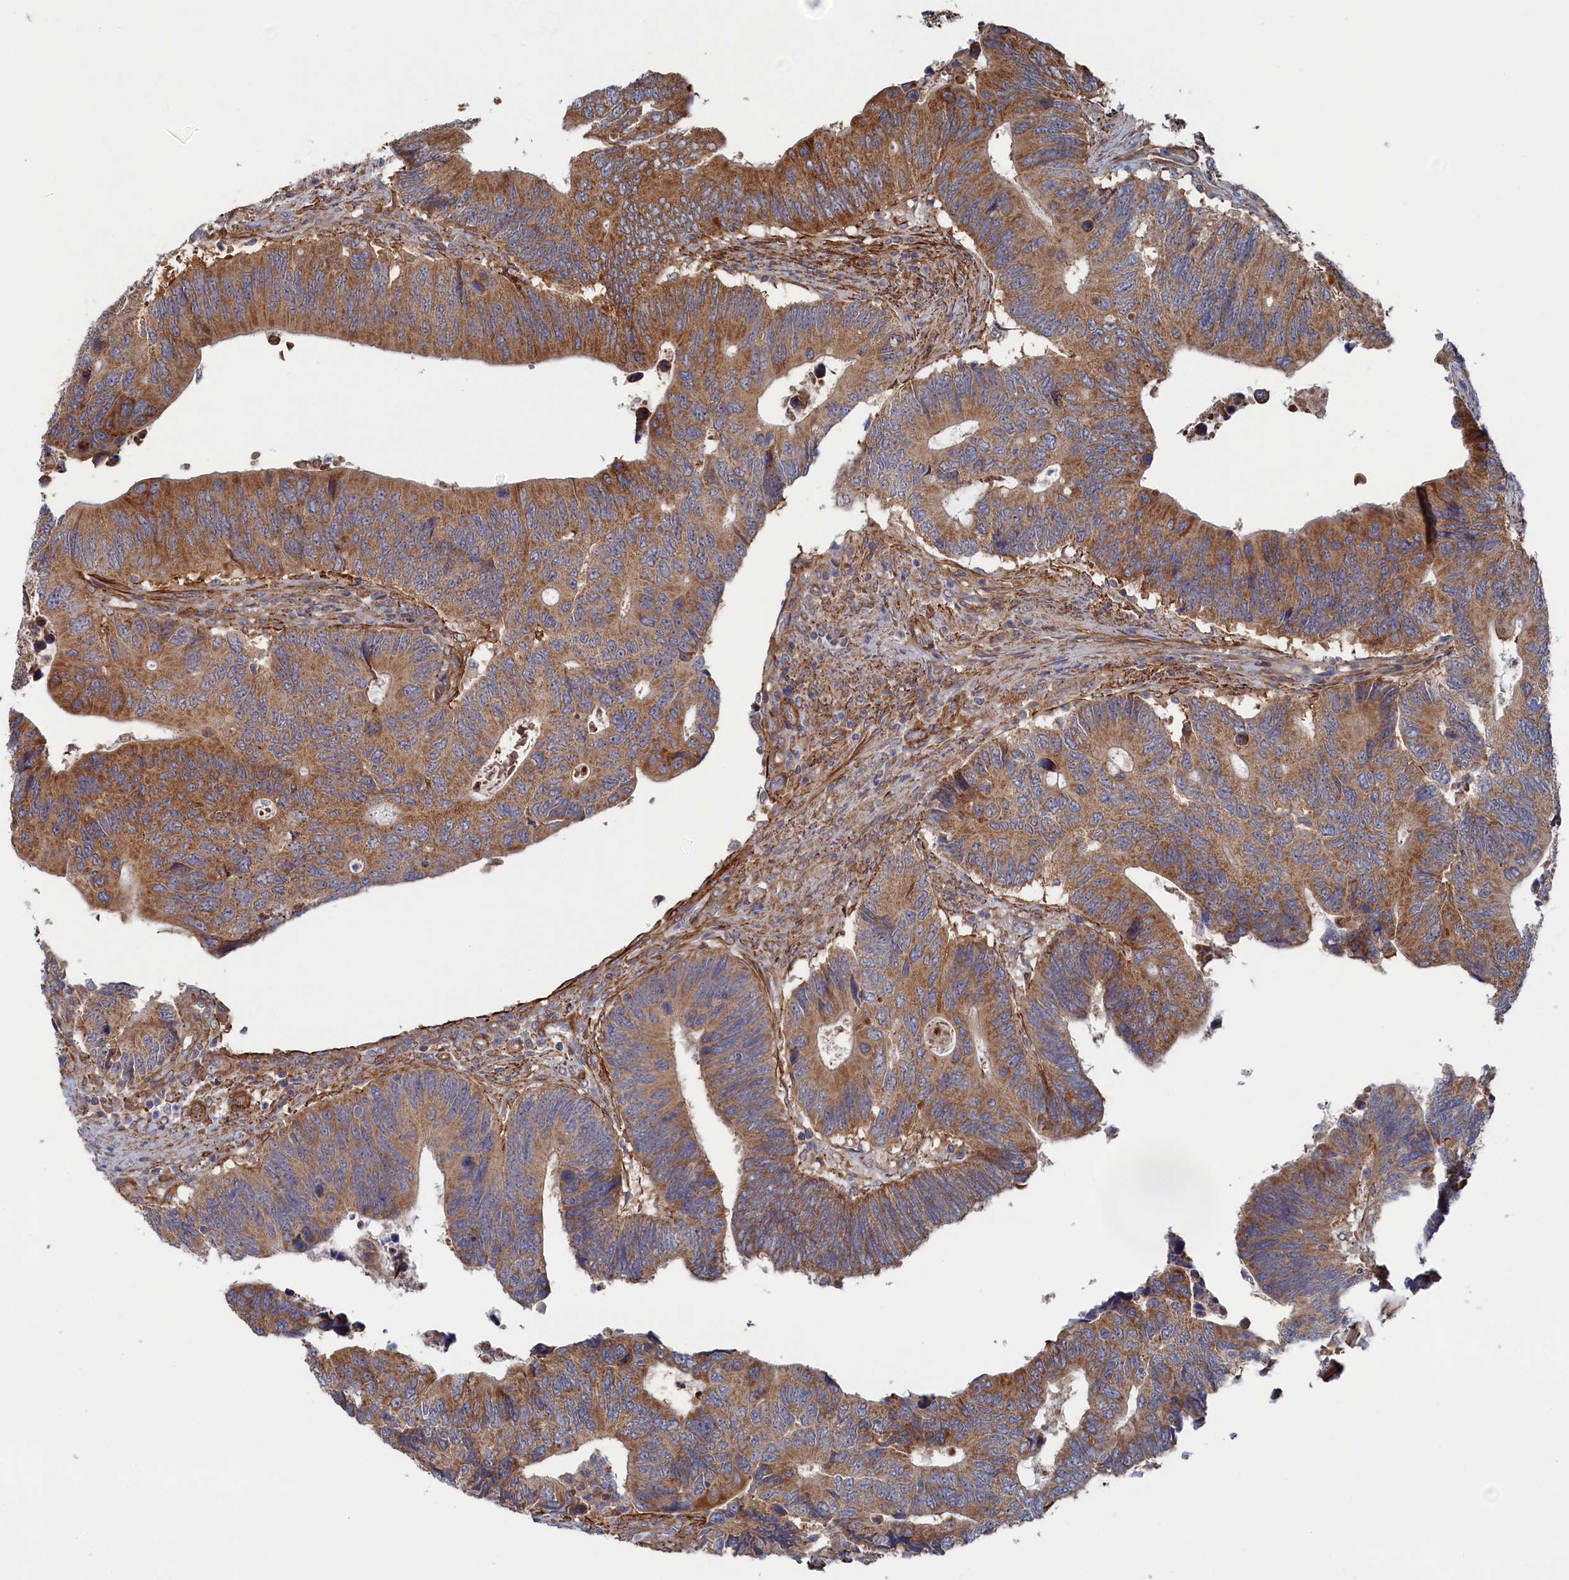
{"staining": {"intensity": "moderate", "quantity": ">75%", "location": "cytoplasmic/membranous"}, "tissue": "colorectal cancer", "cell_type": "Tumor cells", "image_type": "cancer", "snomed": [{"axis": "morphology", "description": "Adenocarcinoma, NOS"}, {"axis": "topography", "description": "Colon"}], "caption": "A high-resolution micrograph shows immunohistochemistry (IHC) staining of colorectal cancer, which demonstrates moderate cytoplasmic/membranous expression in approximately >75% of tumor cells.", "gene": "FILIP1L", "patient": {"sex": "male", "age": 87}}